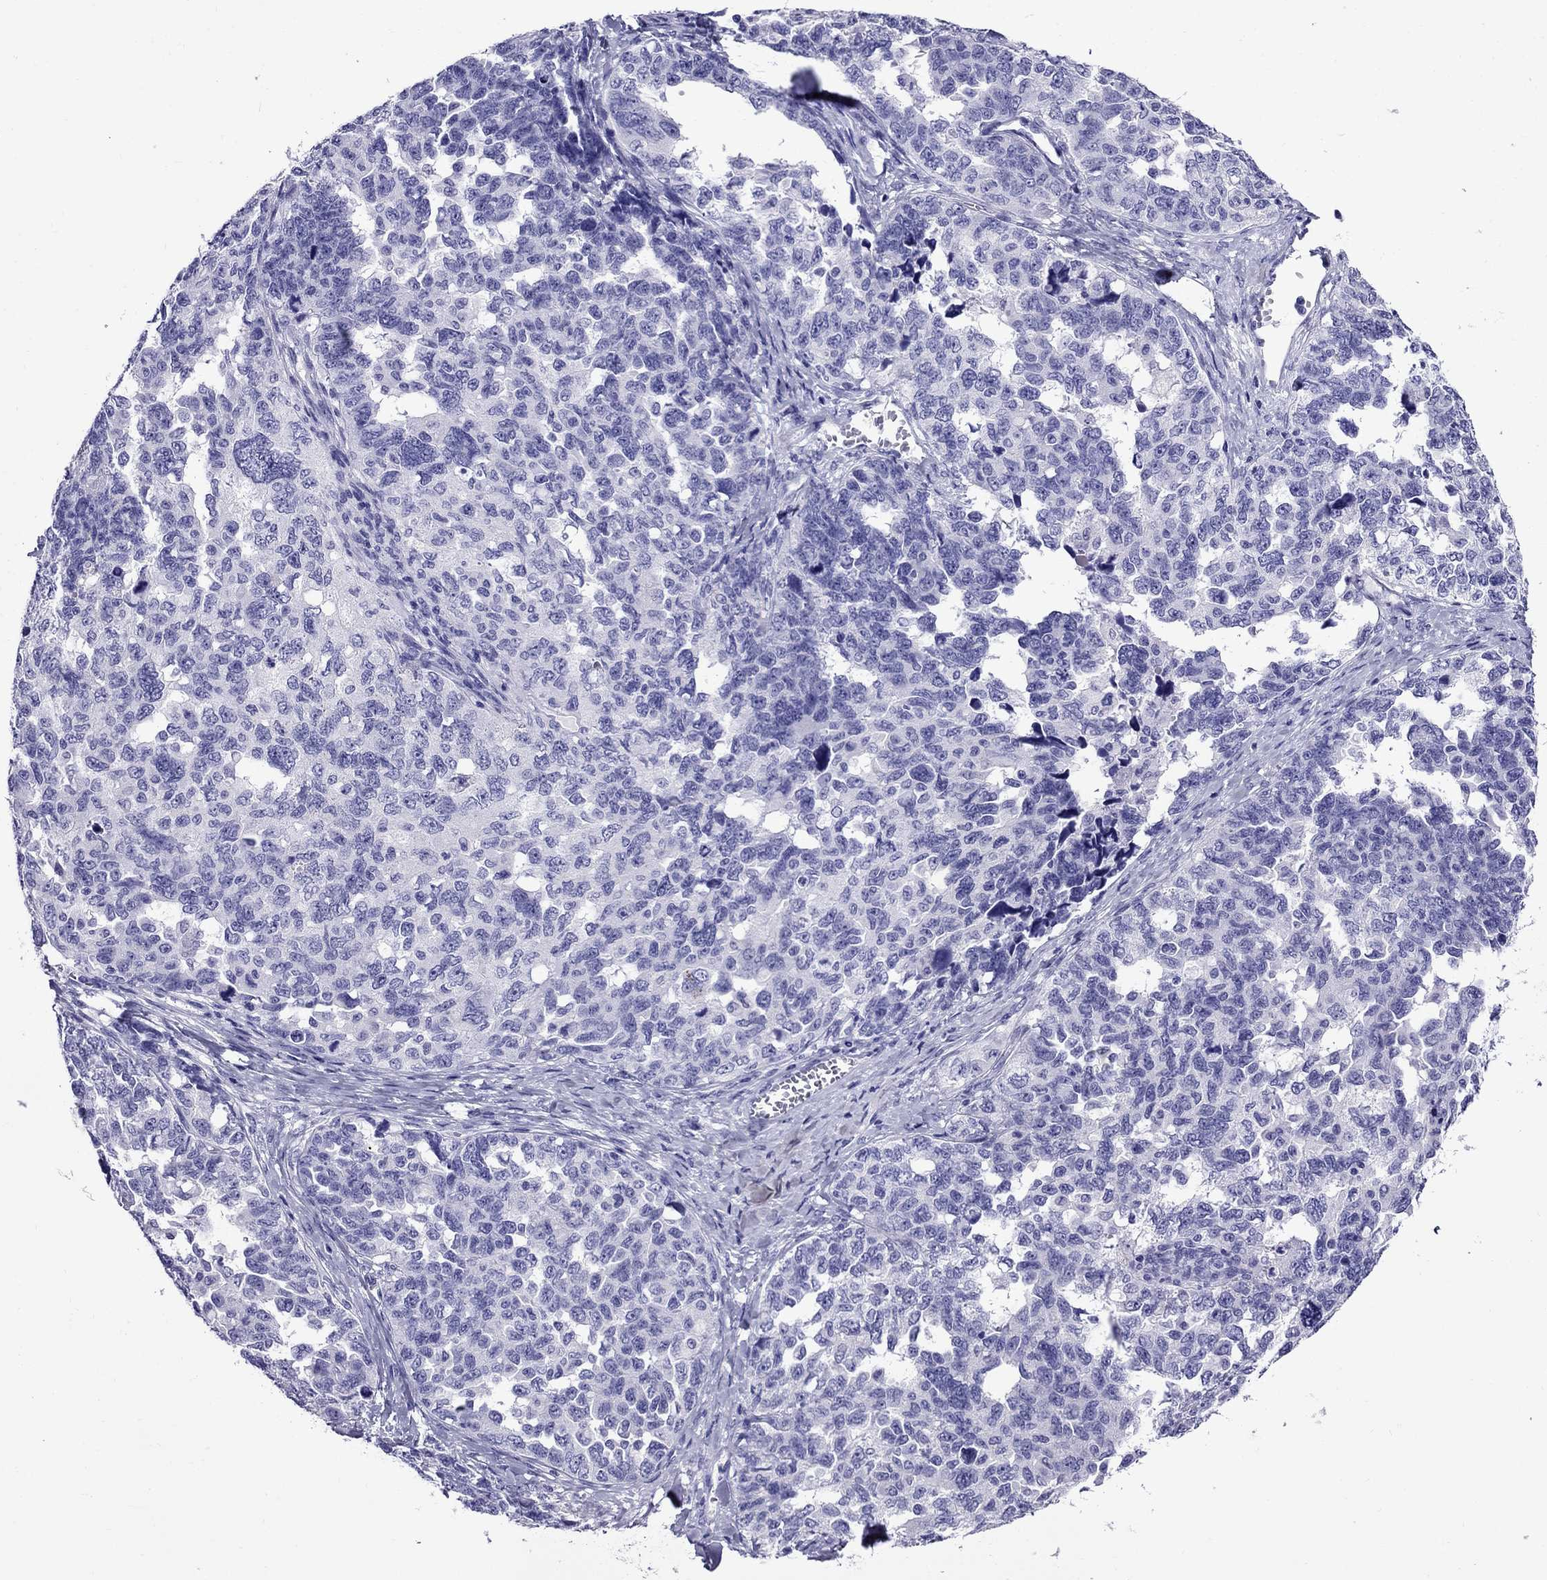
{"staining": {"intensity": "negative", "quantity": "none", "location": "none"}, "tissue": "ovarian cancer", "cell_type": "Tumor cells", "image_type": "cancer", "snomed": [{"axis": "morphology", "description": "Cystadenocarcinoma, serous, NOS"}, {"axis": "topography", "description": "Ovary"}], "caption": "Immunohistochemical staining of ovarian serous cystadenocarcinoma shows no significant staining in tumor cells.", "gene": "CRYBA1", "patient": {"sex": "female", "age": 69}}